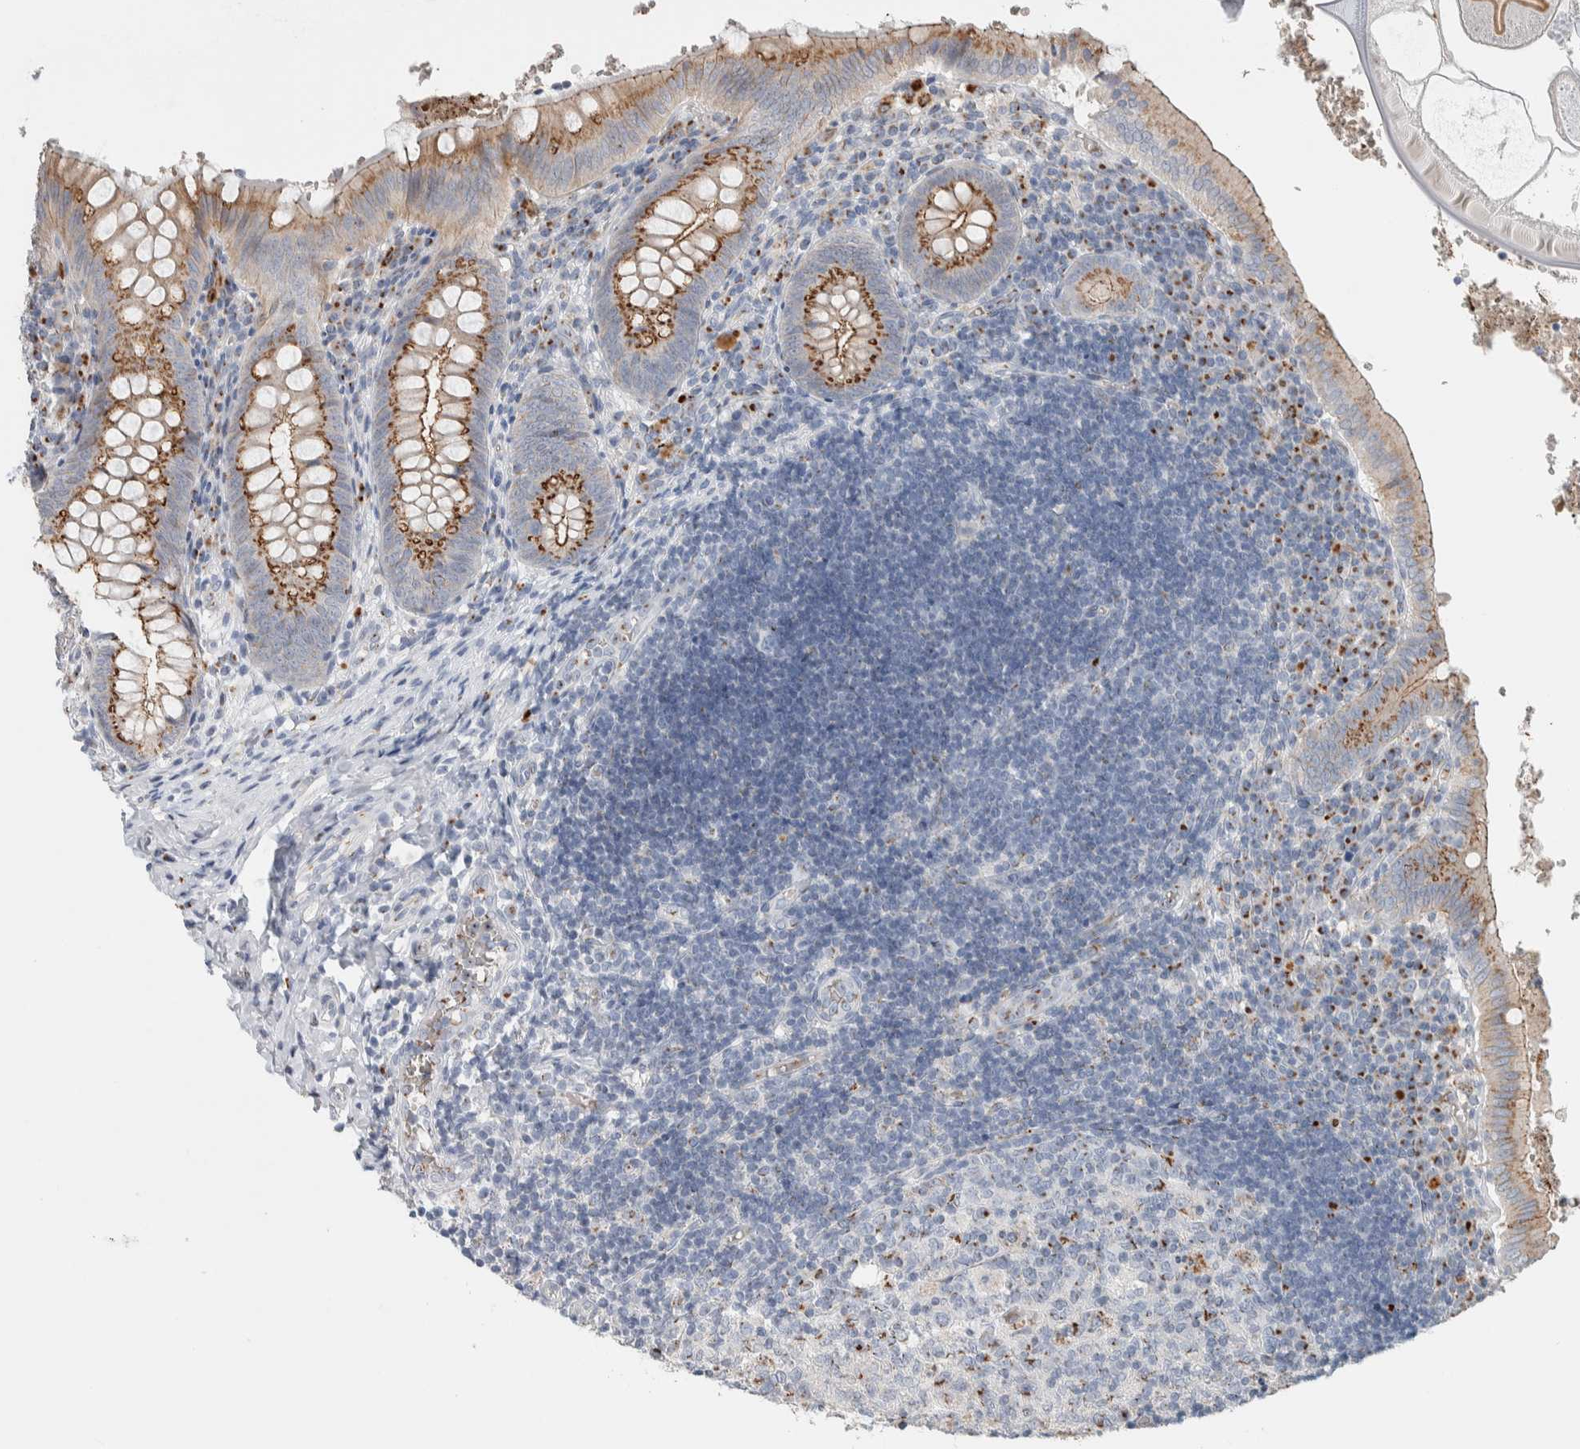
{"staining": {"intensity": "moderate", "quantity": ">75%", "location": "cytoplasmic/membranous"}, "tissue": "appendix", "cell_type": "Glandular cells", "image_type": "normal", "snomed": [{"axis": "morphology", "description": "Normal tissue, NOS"}, {"axis": "topography", "description": "Appendix"}], "caption": "Glandular cells reveal medium levels of moderate cytoplasmic/membranous expression in about >75% of cells in normal appendix. (IHC, brightfield microscopy, high magnification).", "gene": "SLC38A10", "patient": {"sex": "male", "age": 8}}